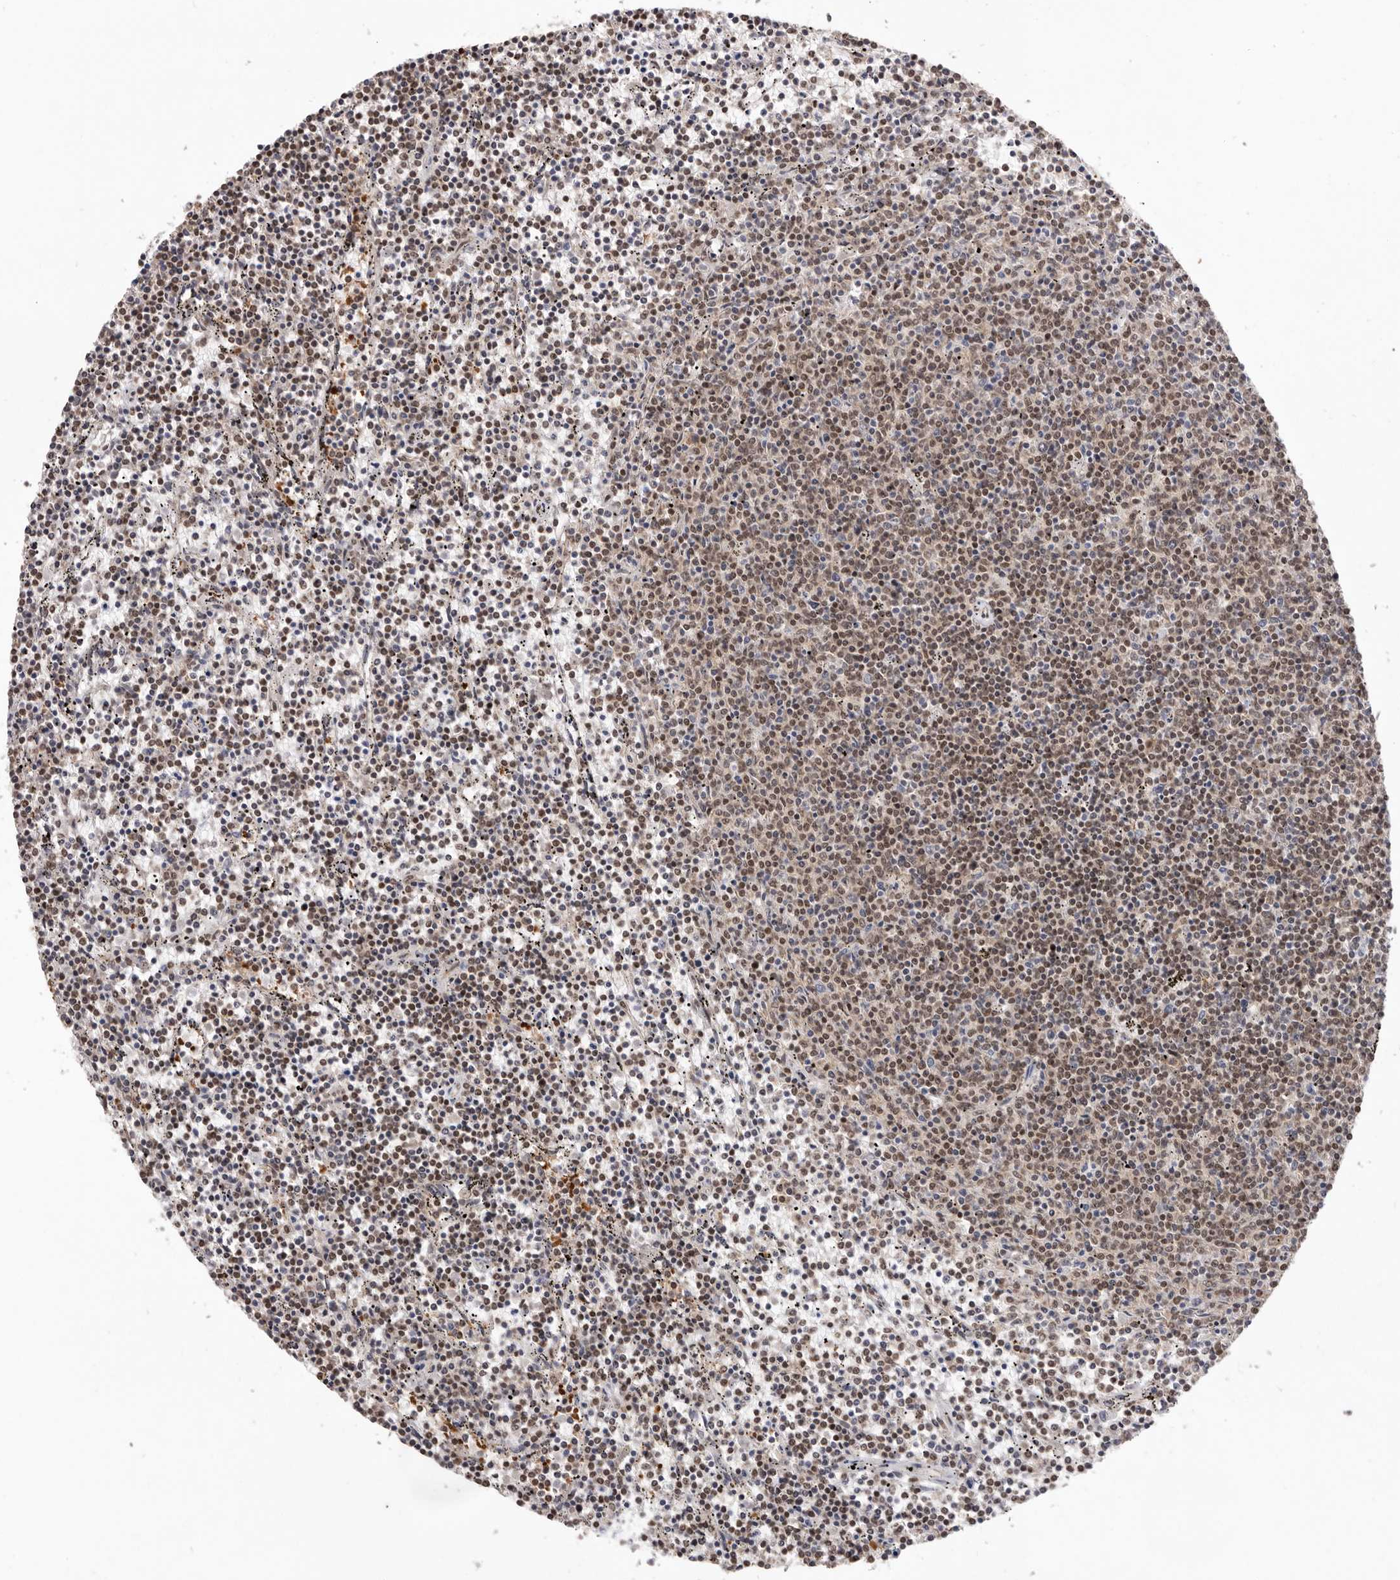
{"staining": {"intensity": "moderate", "quantity": "25%-75%", "location": "nuclear"}, "tissue": "lymphoma", "cell_type": "Tumor cells", "image_type": "cancer", "snomed": [{"axis": "morphology", "description": "Malignant lymphoma, non-Hodgkin's type, Low grade"}, {"axis": "topography", "description": "Spleen"}], "caption": "Tumor cells demonstrate moderate nuclear positivity in approximately 25%-75% of cells in malignant lymphoma, non-Hodgkin's type (low-grade). The protein of interest is shown in brown color, while the nuclei are stained blue.", "gene": "CHTOP", "patient": {"sex": "female", "age": 50}}